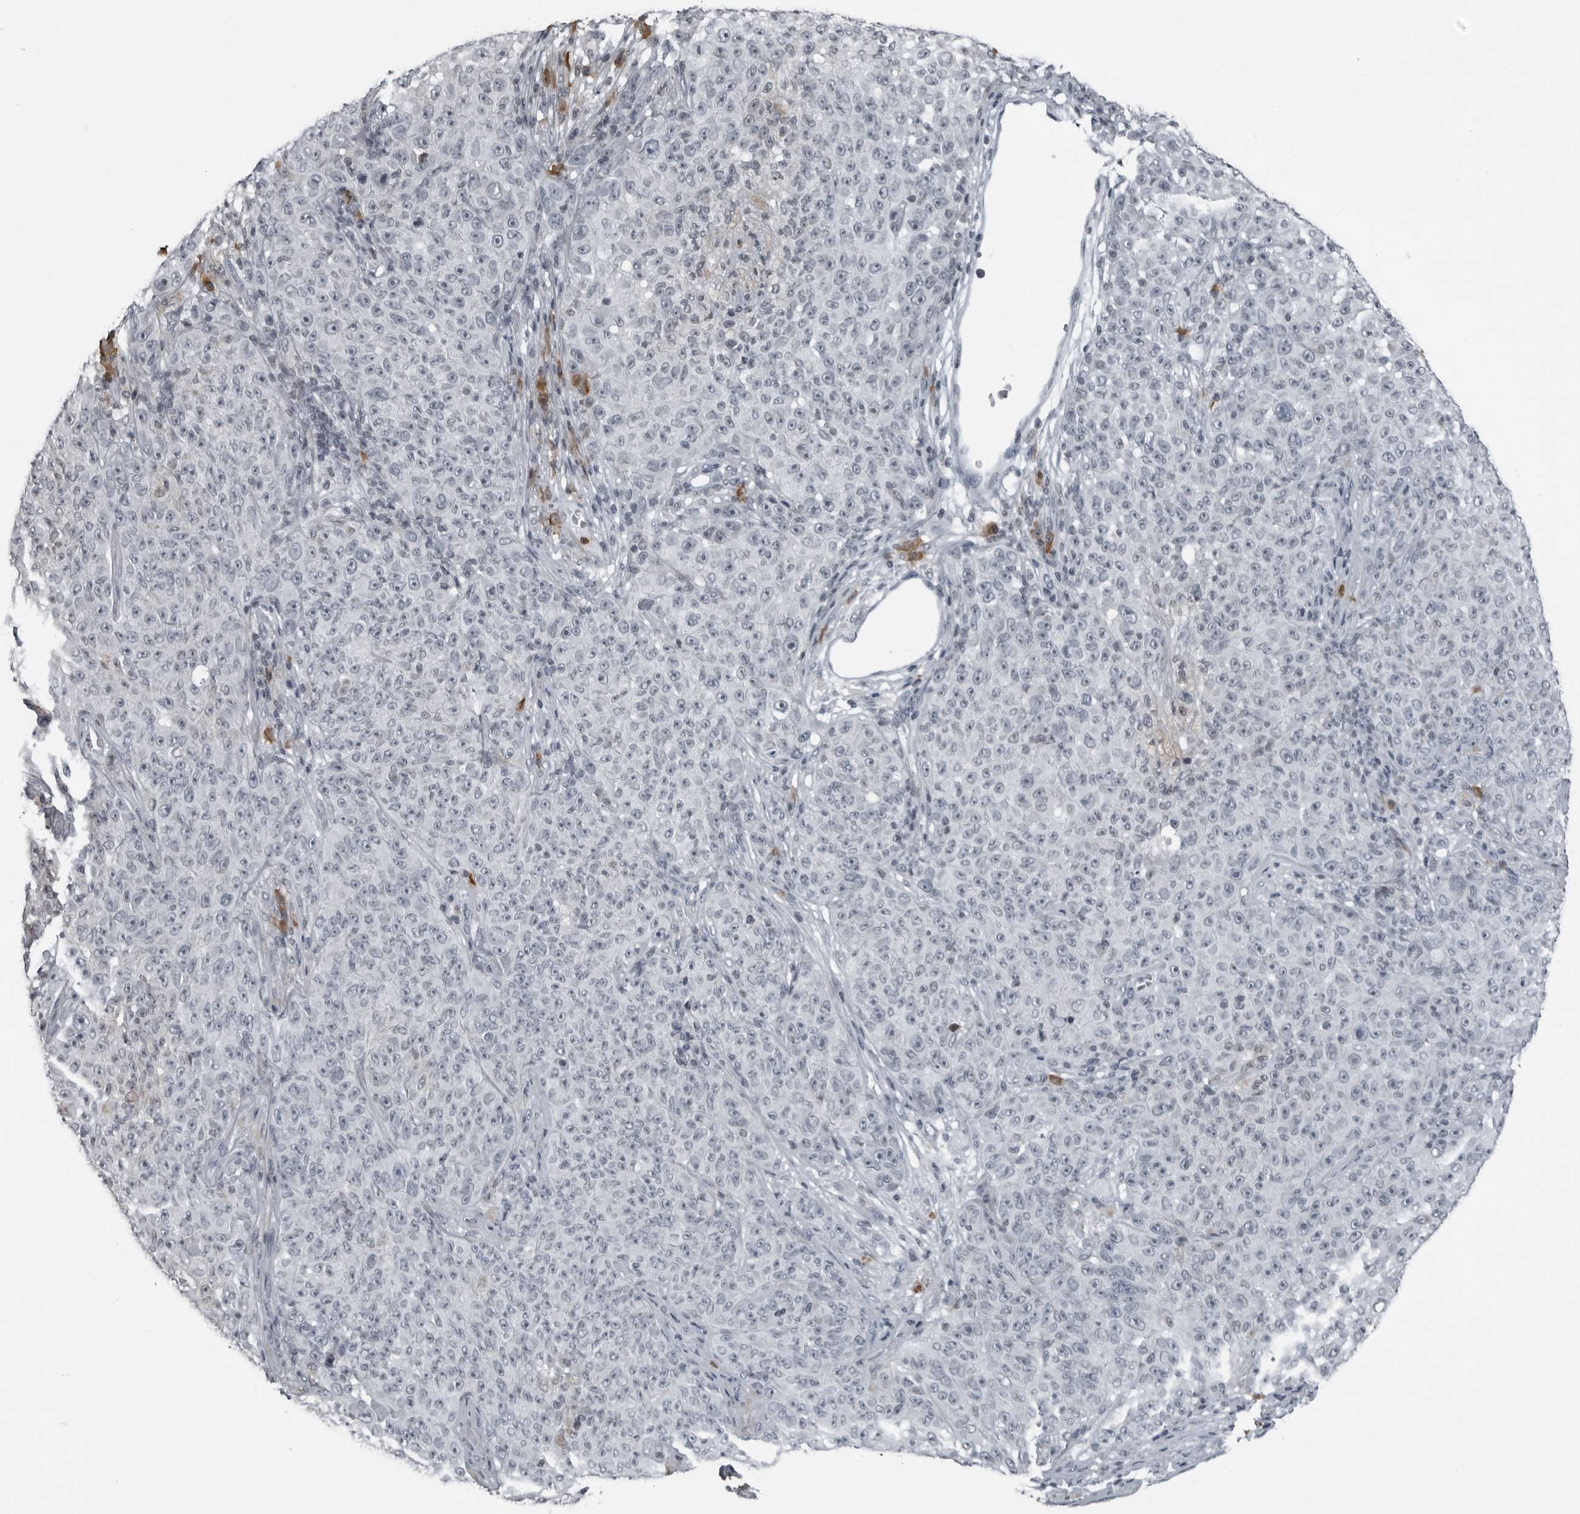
{"staining": {"intensity": "negative", "quantity": "none", "location": "none"}, "tissue": "melanoma", "cell_type": "Tumor cells", "image_type": "cancer", "snomed": [{"axis": "morphology", "description": "Malignant melanoma, NOS"}, {"axis": "topography", "description": "Skin"}], "caption": "IHC micrograph of melanoma stained for a protein (brown), which demonstrates no staining in tumor cells.", "gene": "RTCA", "patient": {"sex": "female", "age": 82}}